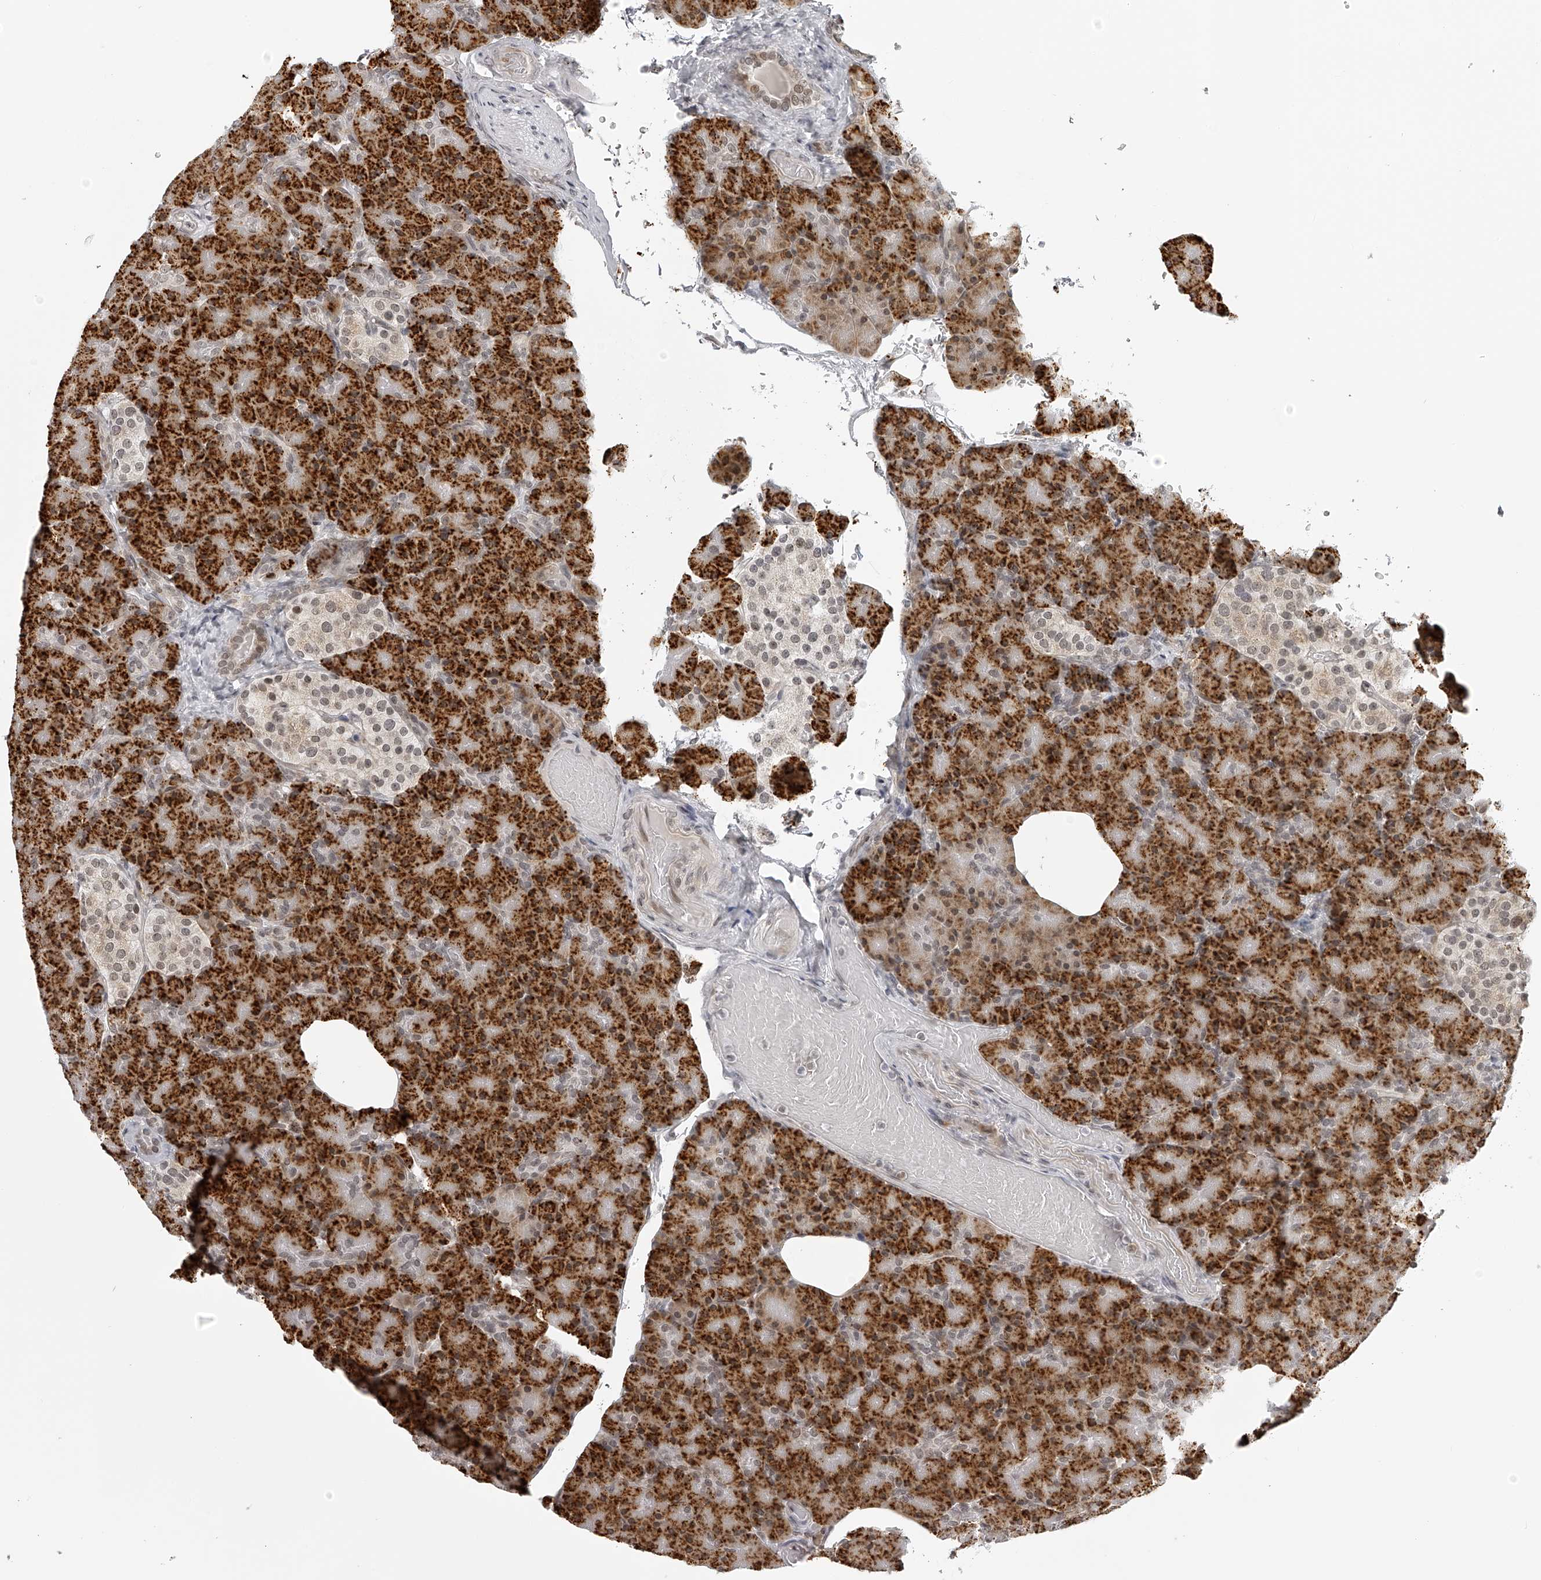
{"staining": {"intensity": "strong", "quantity": ">75%", "location": "cytoplasmic/membranous"}, "tissue": "pancreas", "cell_type": "Exocrine glandular cells", "image_type": "normal", "snomed": [{"axis": "morphology", "description": "Normal tissue, NOS"}, {"axis": "topography", "description": "Pancreas"}], "caption": "Pancreas stained with DAB immunohistochemistry (IHC) exhibits high levels of strong cytoplasmic/membranous positivity in about >75% of exocrine glandular cells. The protein of interest is stained brown, and the nuclei are stained in blue (DAB IHC with brightfield microscopy, high magnification).", "gene": "ODF2L", "patient": {"sex": "female", "age": 43}}